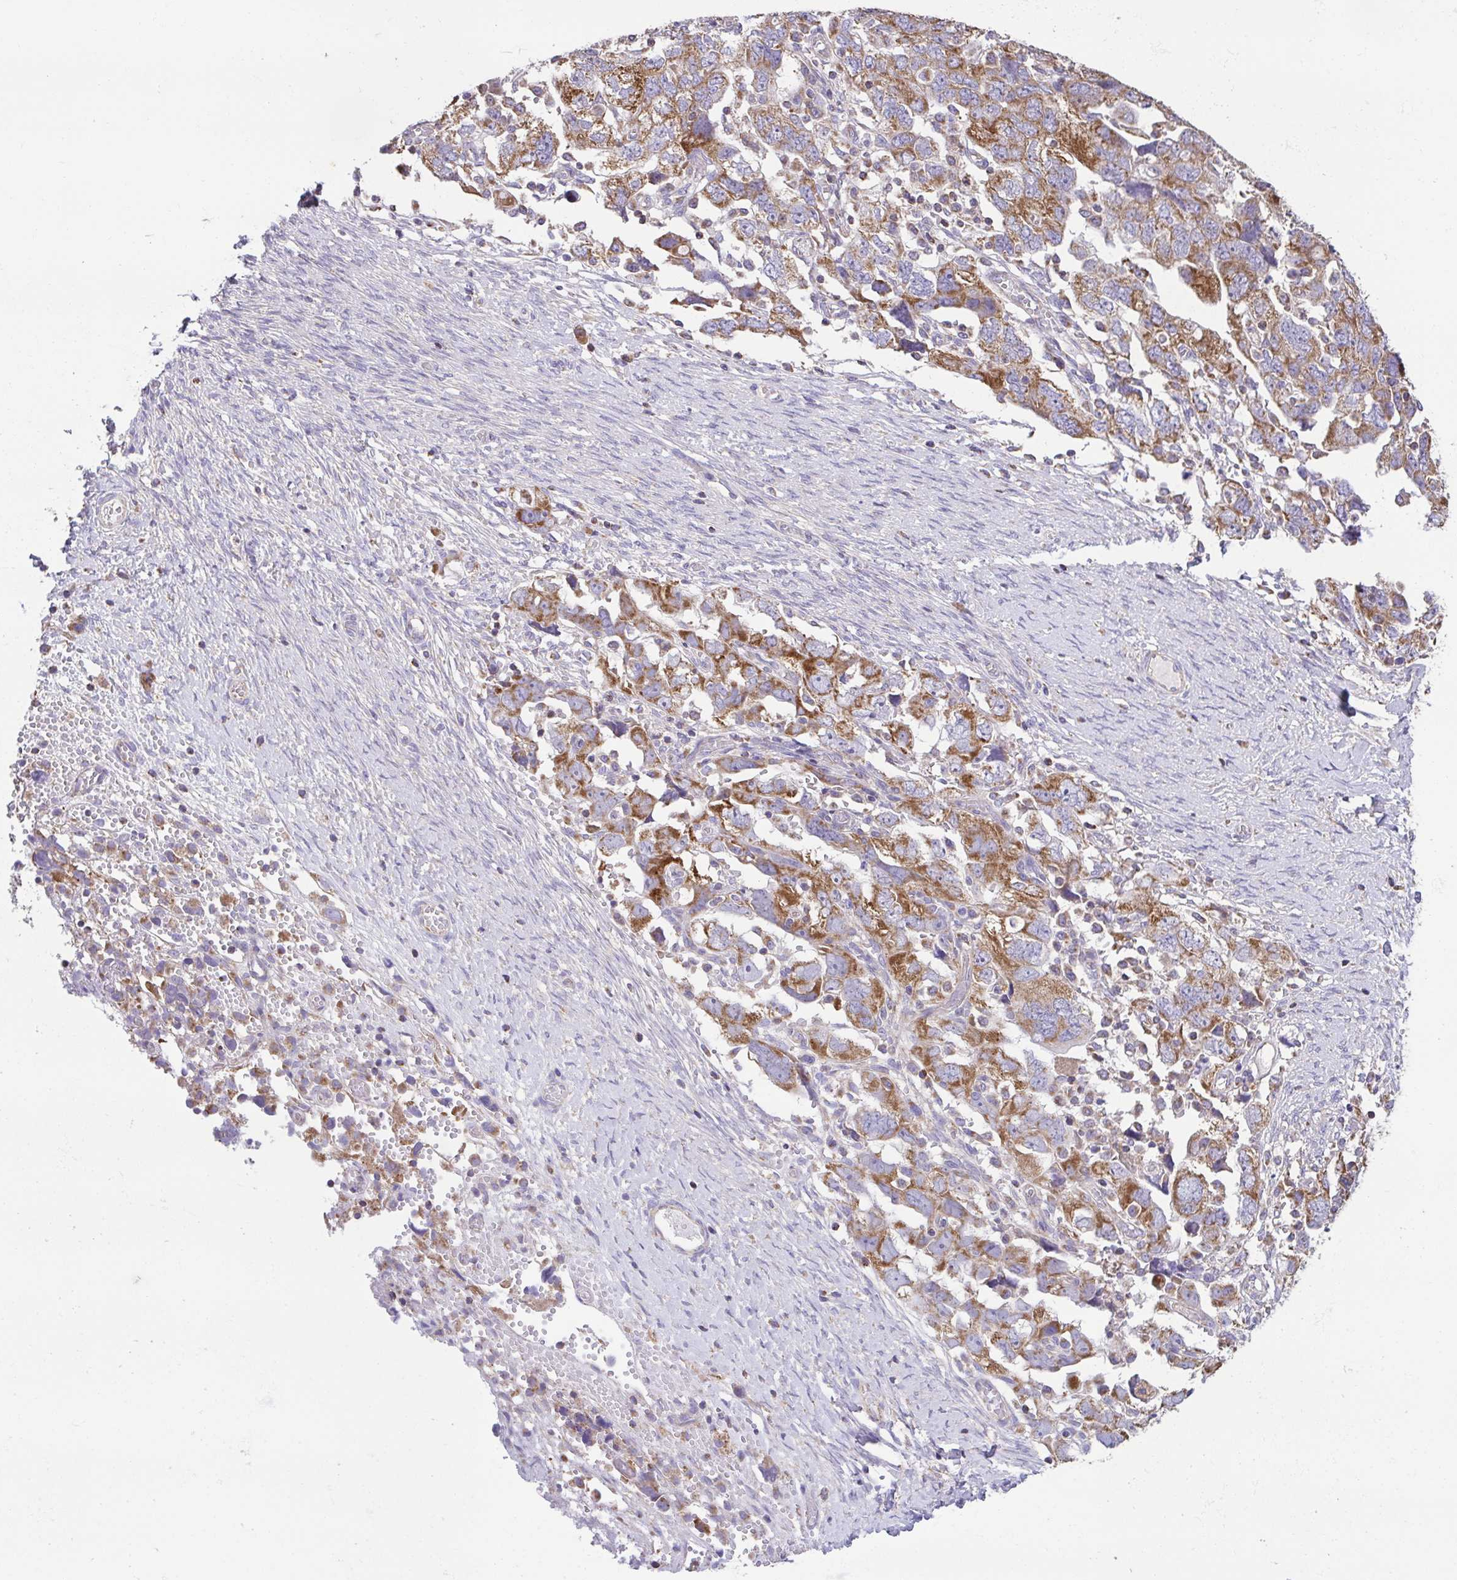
{"staining": {"intensity": "moderate", "quantity": ">75%", "location": "cytoplasmic/membranous"}, "tissue": "ovarian cancer", "cell_type": "Tumor cells", "image_type": "cancer", "snomed": [{"axis": "morphology", "description": "Carcinoma, NOS"}, {"axis": "morphology", "description": "Cystadenocarcinoma, serous, NOS"}, {"axis": "topography", "description": "Ovary"}], "caption": "Immunohistochemical staining of human serous cystadenocarcinoma (ovarian) demonstrates medium levels of moderate cytoplasmic/membranous protein positivity in about >75% of tumor cells.", "gene": "GINM1", "patient": {"sex": "female", "age": 69}}